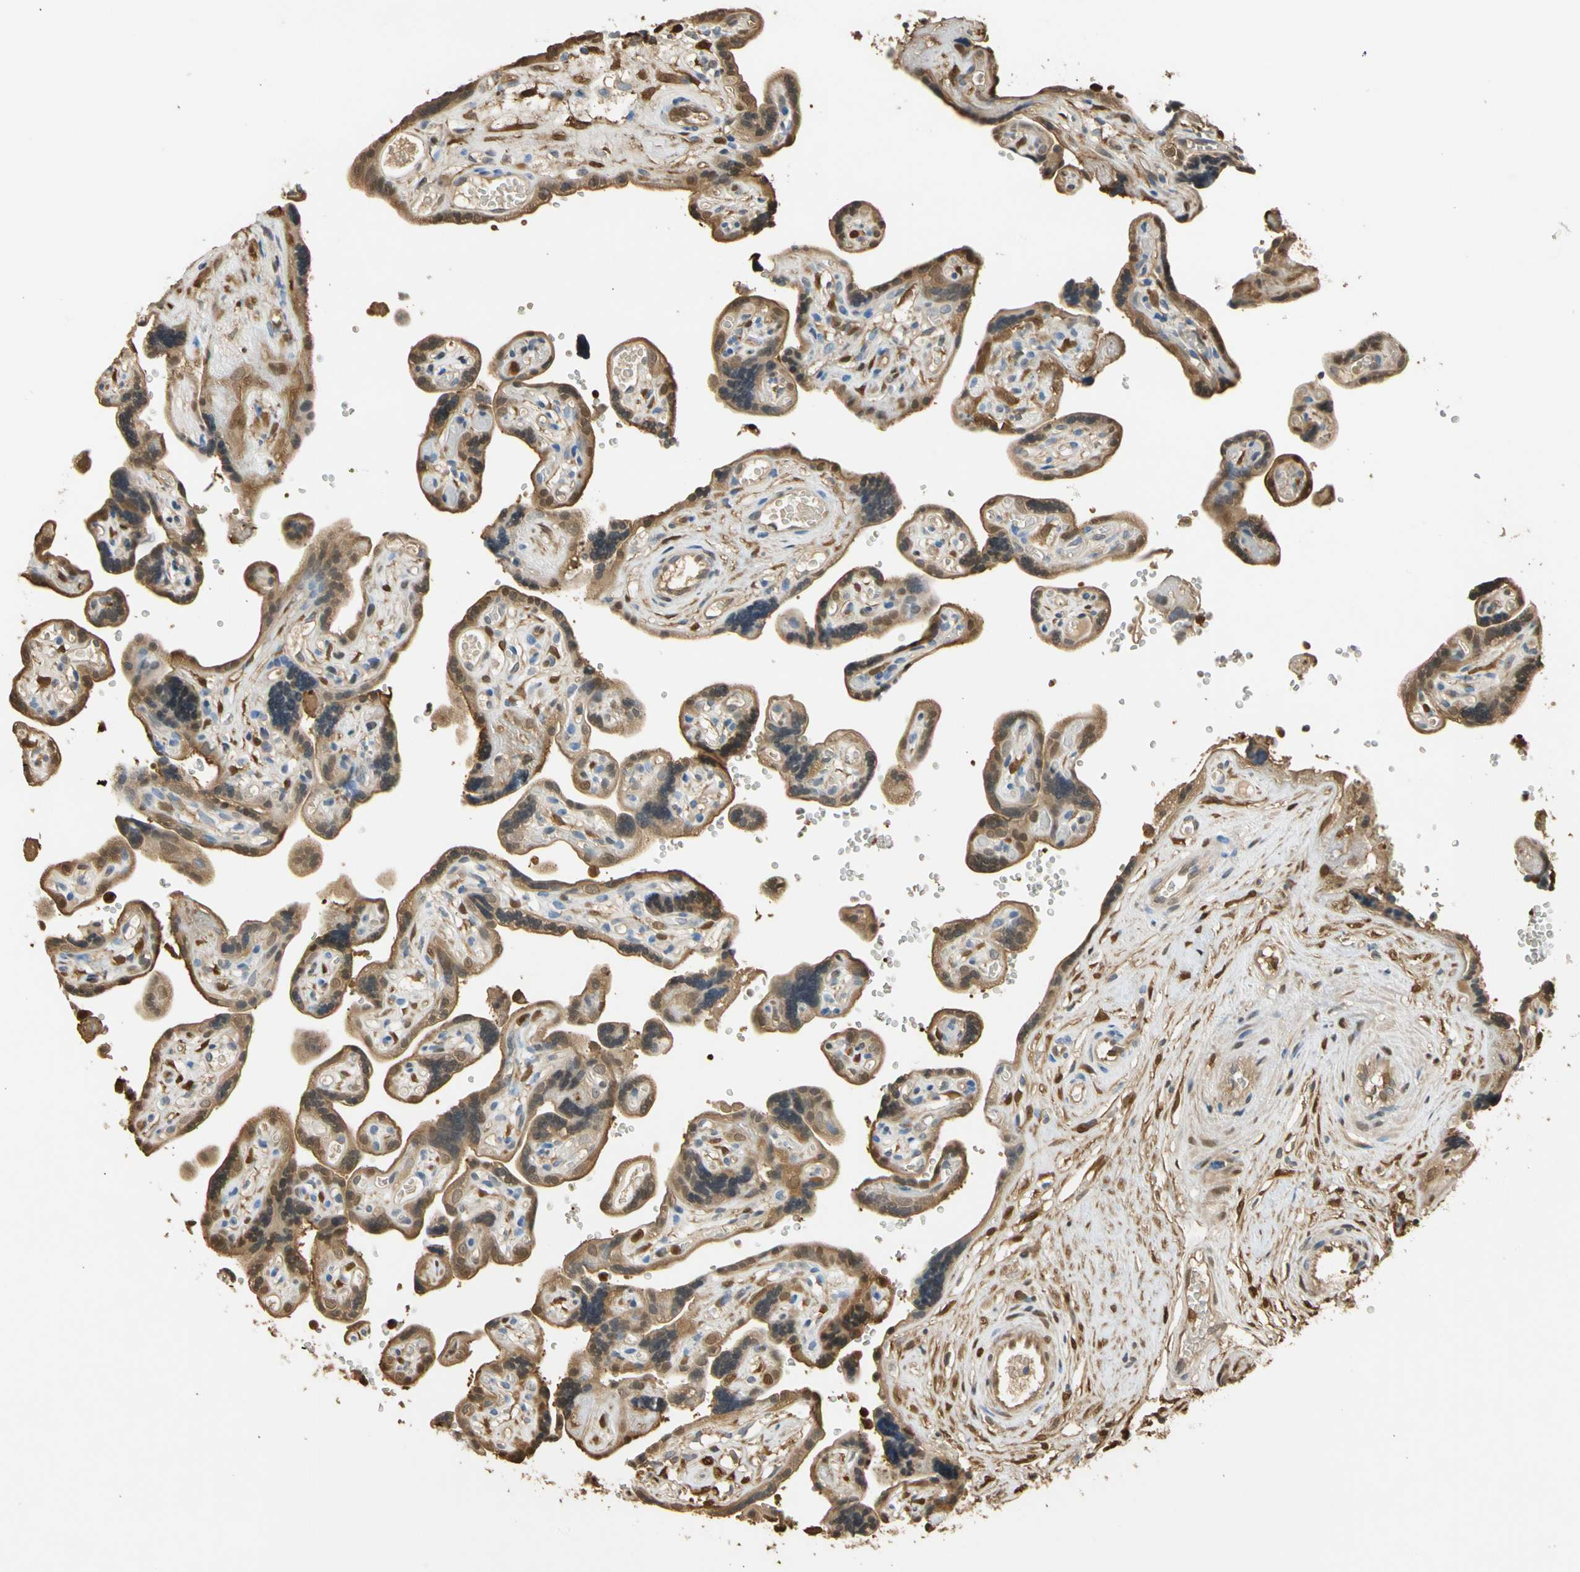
{"staining": {"intensity": "moderate", "quantity": ">75%", "location": "cytoplasmic/membranous,nuclear"}, "tissue": "placenta", "cell_type": "Decidual cells", "image_type": "normal", "snomed": [{"axis": "morphology", "description": "Normal tissue, NOS"}, {"axis": "topography", "description": "Placenta"}], "caption": "This is a histology image of immunohistochemistry (IHC) staining of normal placenta, which shows moderate positivity in the cytoplasmic/membranous,nuclear of decidual cells.", "gene": "S100A6", "patient": {"sex": "female", "age": 30}}